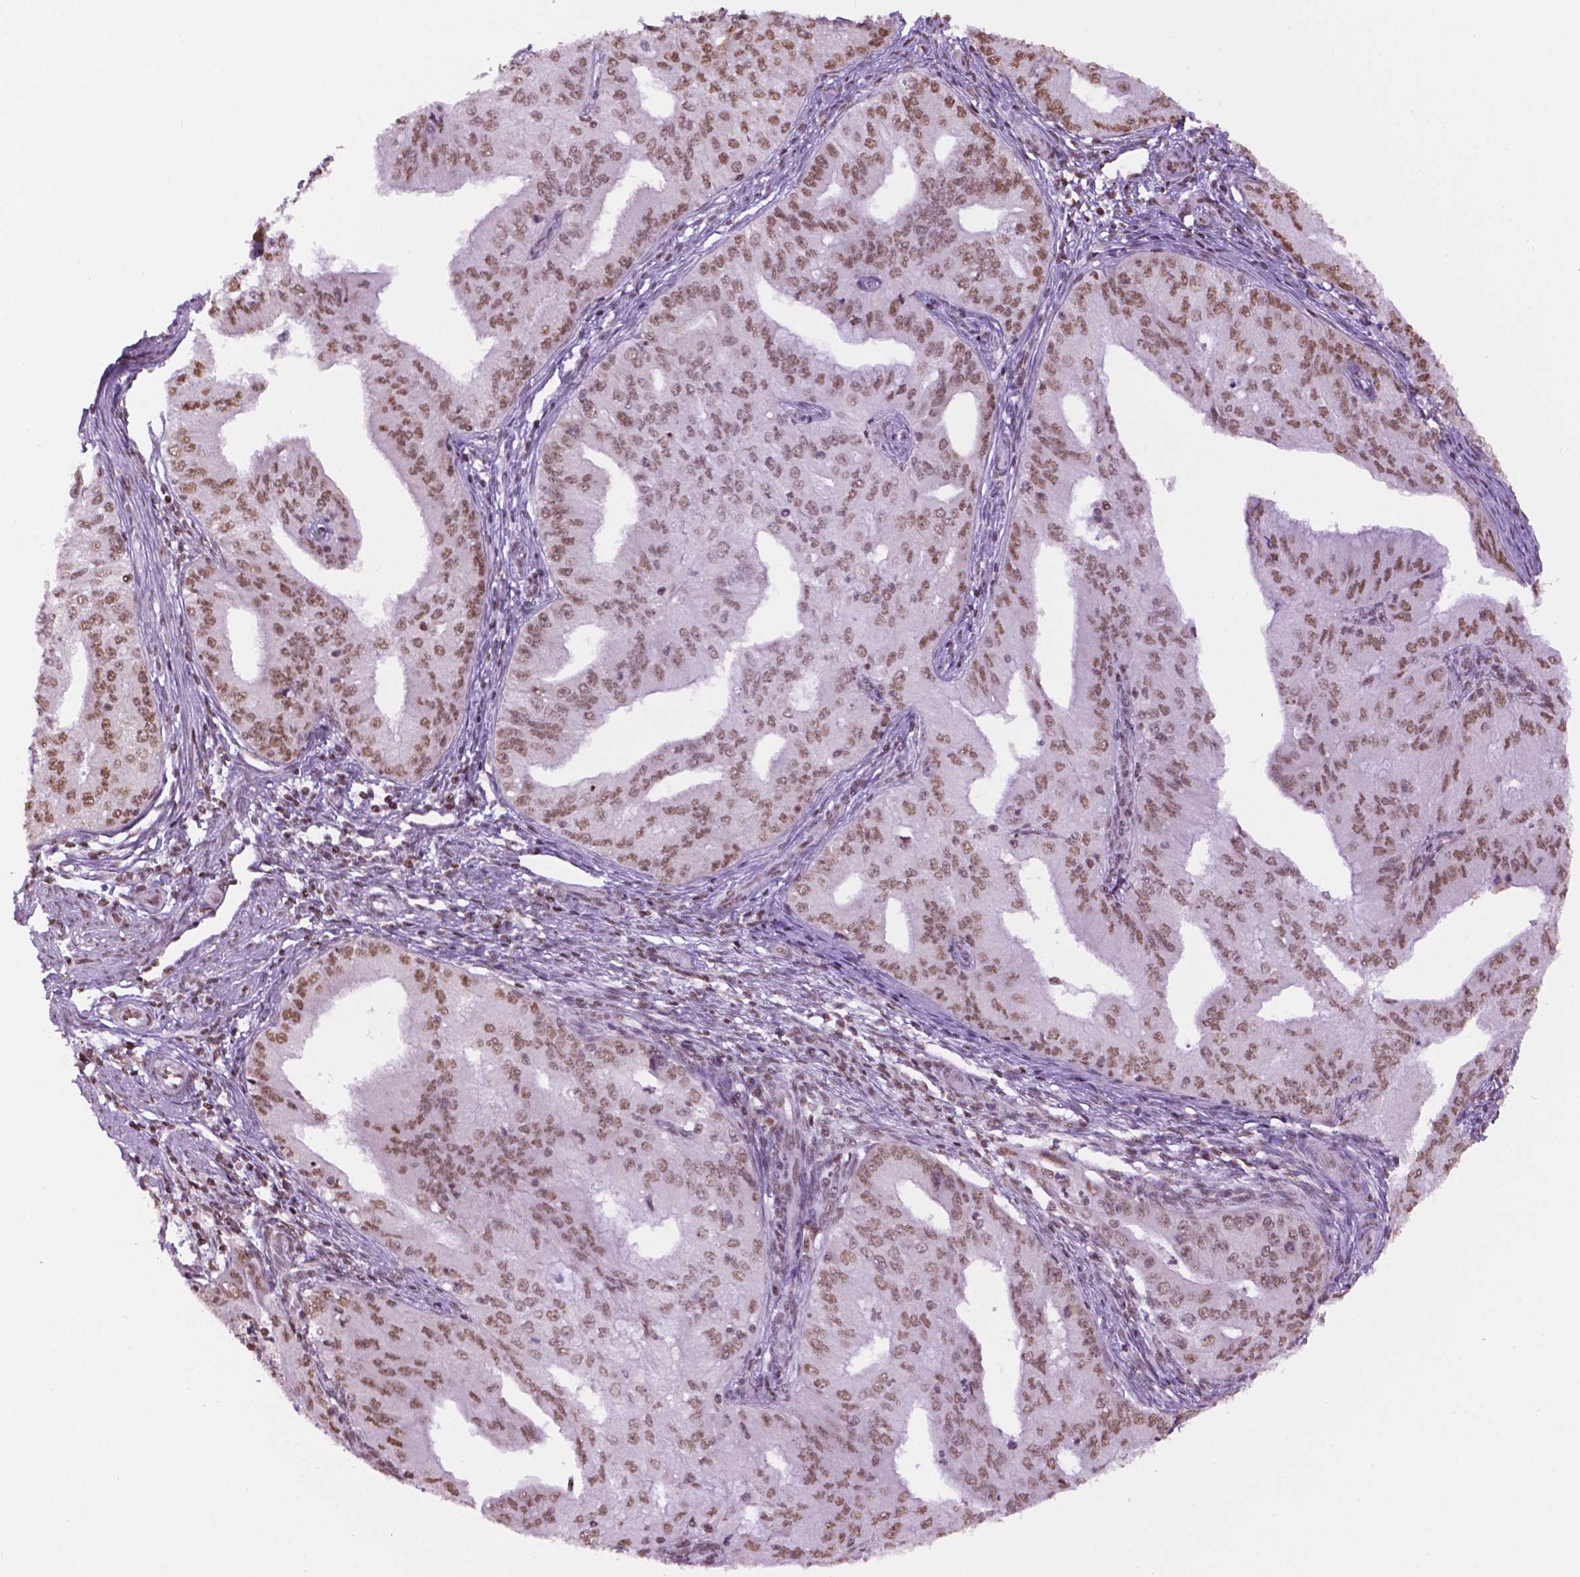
{"staining": {"intensity": "moderate", "quantity": ">75%", "location": "nuclear"}, "tissue": "endometrial cancer", "cell_type": "Tumor cells", "image_type": "cancer", "snomed": [{"axis": "morphology", "description": "Adenocarcinoma, NOS"}, {"axis": "topography", "description": "Endometrium"}], "caption": "This image exhibits IHC staining of human endometrial adenocarcinoma, with medium moderate nuclear positivity in approximately >75% of tumor cells.", "gene": "COL23A1", "patient": {"sex": "female", "age": 50}}